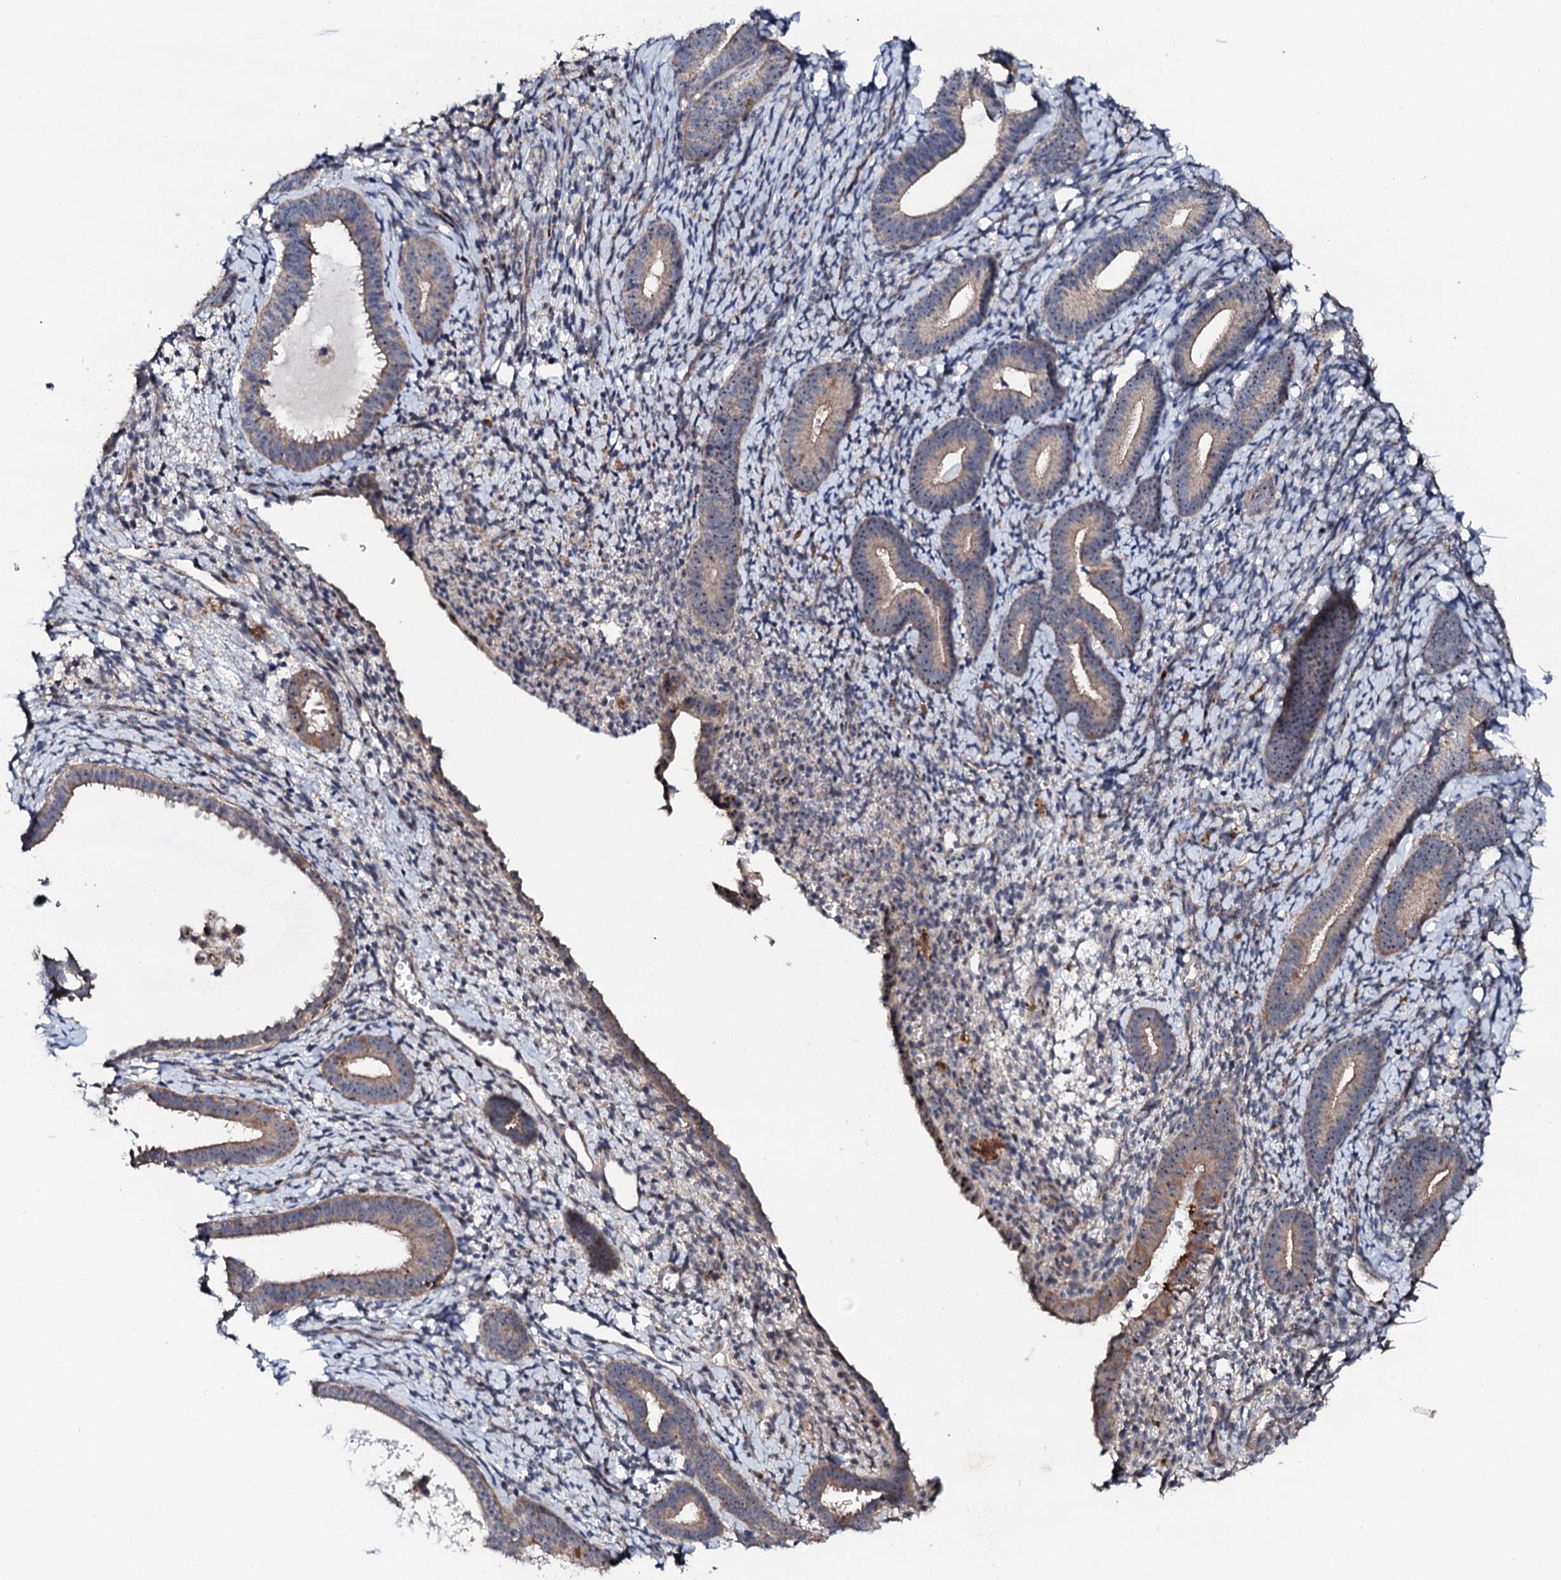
{"staining": {"intensity": "weak", "quantity": "<25%", "location": "cytoplasmic/membranous"}, "tissue": "endometrium", "cell_type": "Cells in endometrial stroma", "image_type": "normal", "snomed": [{"axis": "morphology", "description": "Normal tissue, NOS"}, {"axis": "topography", "description": "Endometrium"}], "caption": "High power microscopy histopathology image of an immunohistochemistry histopathology image of normal endometrium, revealing no significant positivity in cells in endometrial stroma.", "gene": "GTPBP4", "patient": {"sex": "female", "age": 65}}